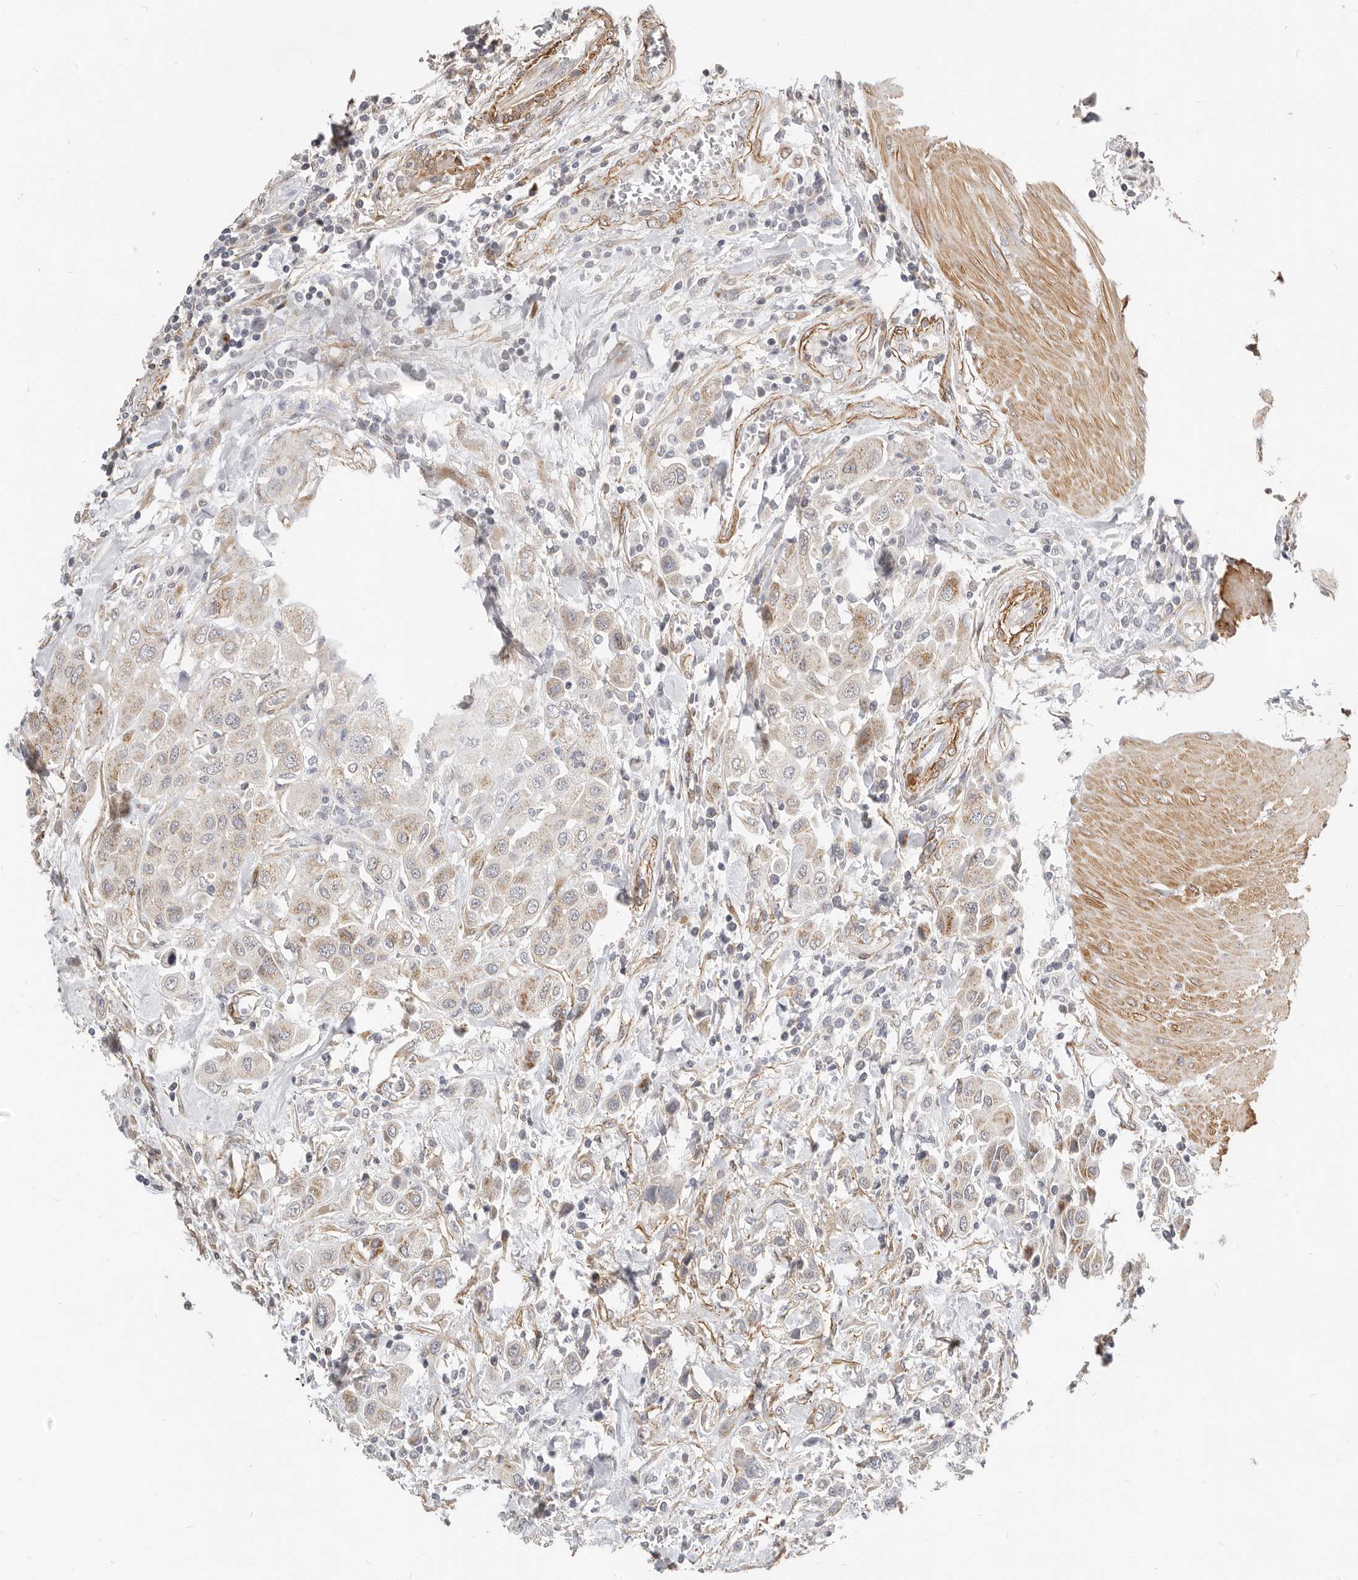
{"staining": {"intensity": "weak", "quantity": "25%-75%", "location": "cytoplasmic/membranous"}, "tissue": "urothelial cancer", "cell_type": "Tumor cells", "image_type": "cancer", "snomed": [{"axis": "morphology", "description": "Urothelial carcinoma, High grade"}, {"axis": "topography", "description": "Urinary bladder"}], "caption": "Protein staining displays weak cytoplasmic/membranous expression in approximately 25%-75% of tumor cells in high-grade urothelial carcinoma. (DAB IHC with brightfield microscopy, high magnification).", "gene": "RABAC1", "patient": {"sex": "male", "age": 50}}